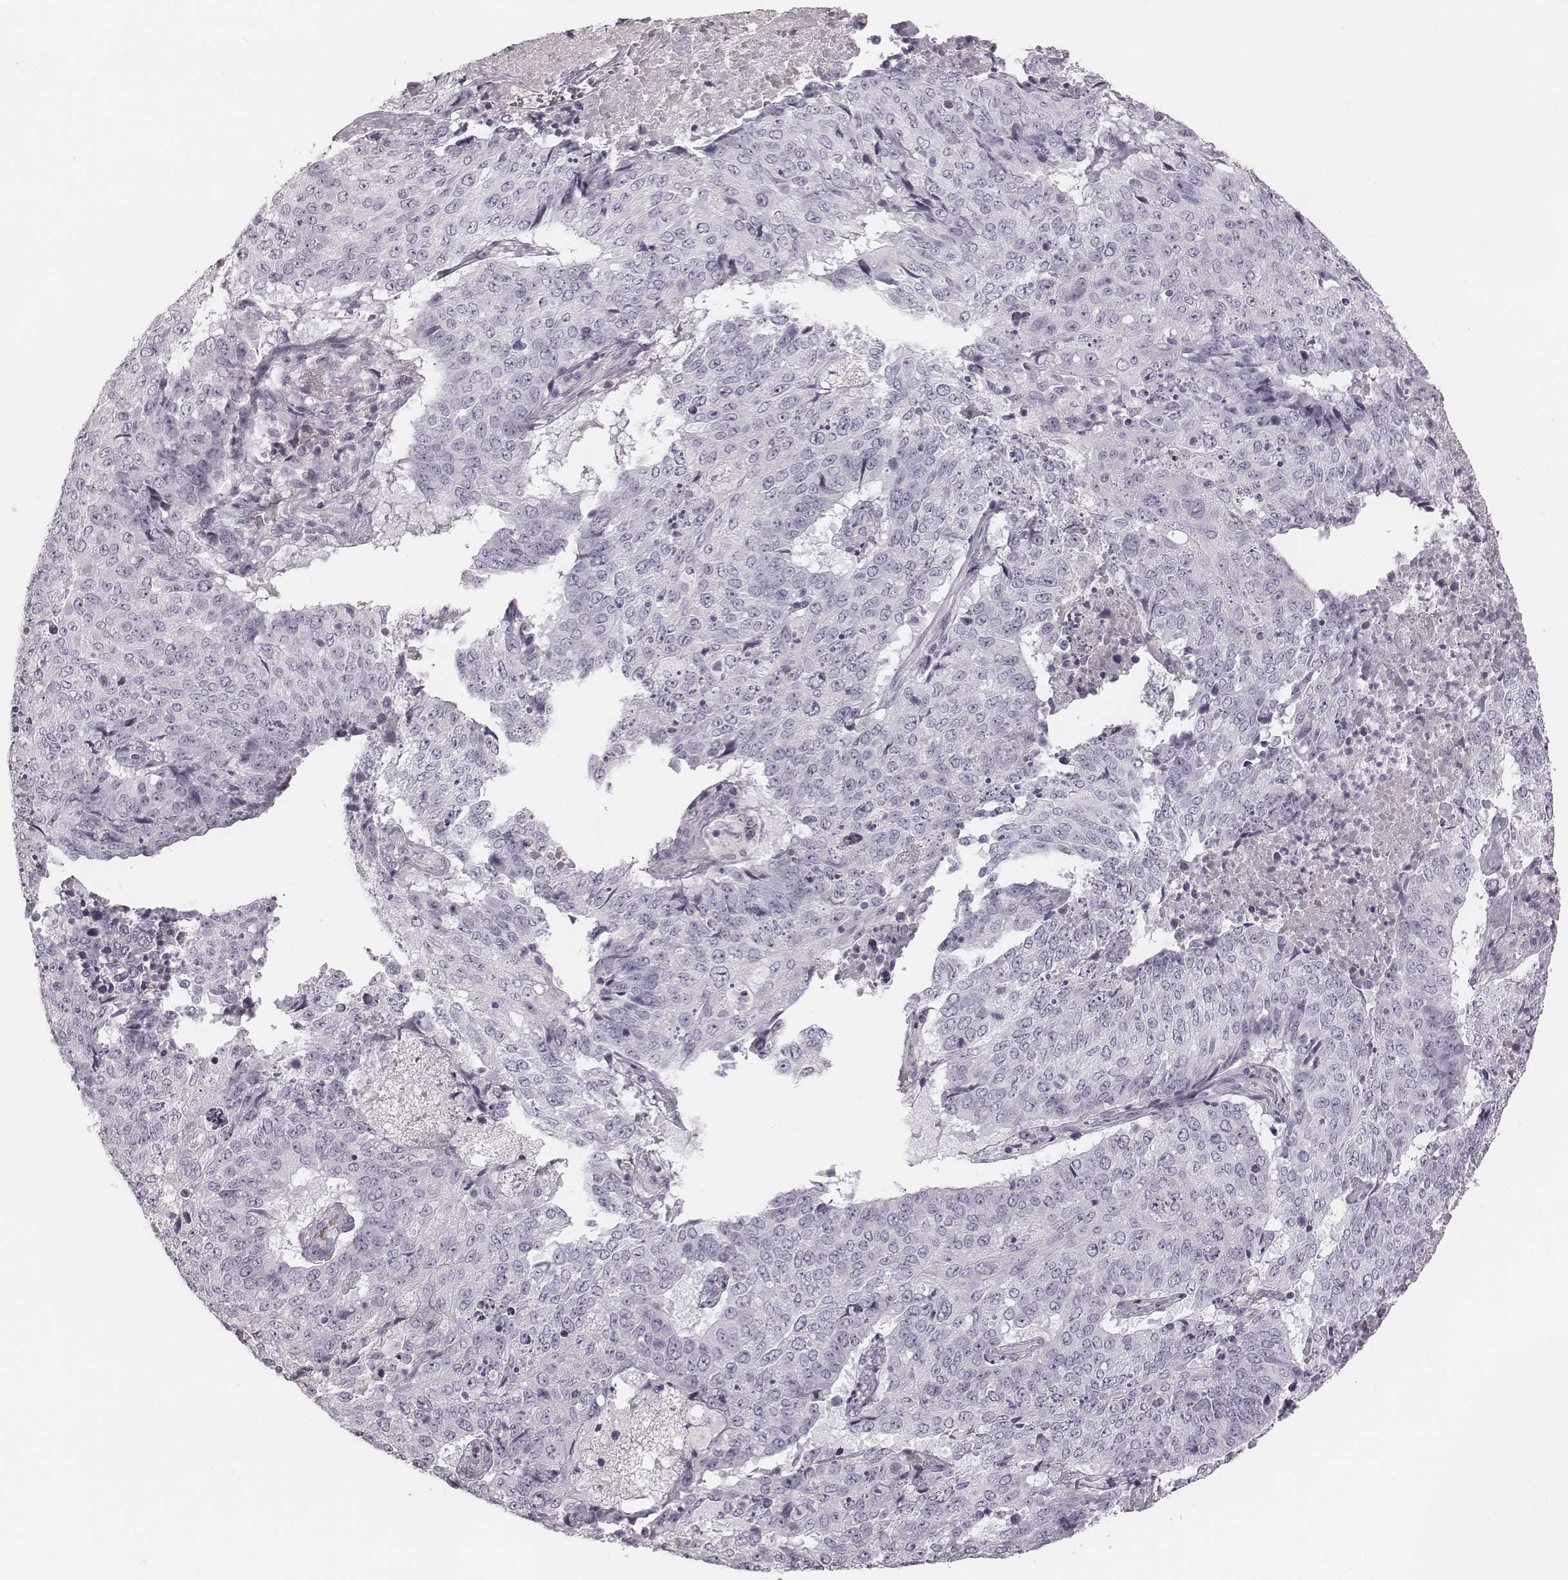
{"staining": {"intensity": "negative", "quantity": "none", "location": "none"}, "tissue": "lung cancer", "cell_type": "Tumor cells", "image_type": "cancer", "snomed": [{"axis": "morphology", "description": "Normal tissue, NOS"}, {"axis": "morphology", "description": "Squamous cell carcinoma, NOS"}, {"axis": "topography", "description": "Bronchus"}, {"axis": "topography", "description": "Lung"}], "caption": "Immunohistochemistry (IHC) photomicrograph of neoplastic tissue: human squamous cell carcinoma (lung) stained with DAB (3,3'-diaminobenzidine) shows no significant protein expression in tumor cells. (Brightfield microscopy of DAB IHC at high magnification).", "gene": "S100Z", "patient": {"sex": "male", "age": 64}}